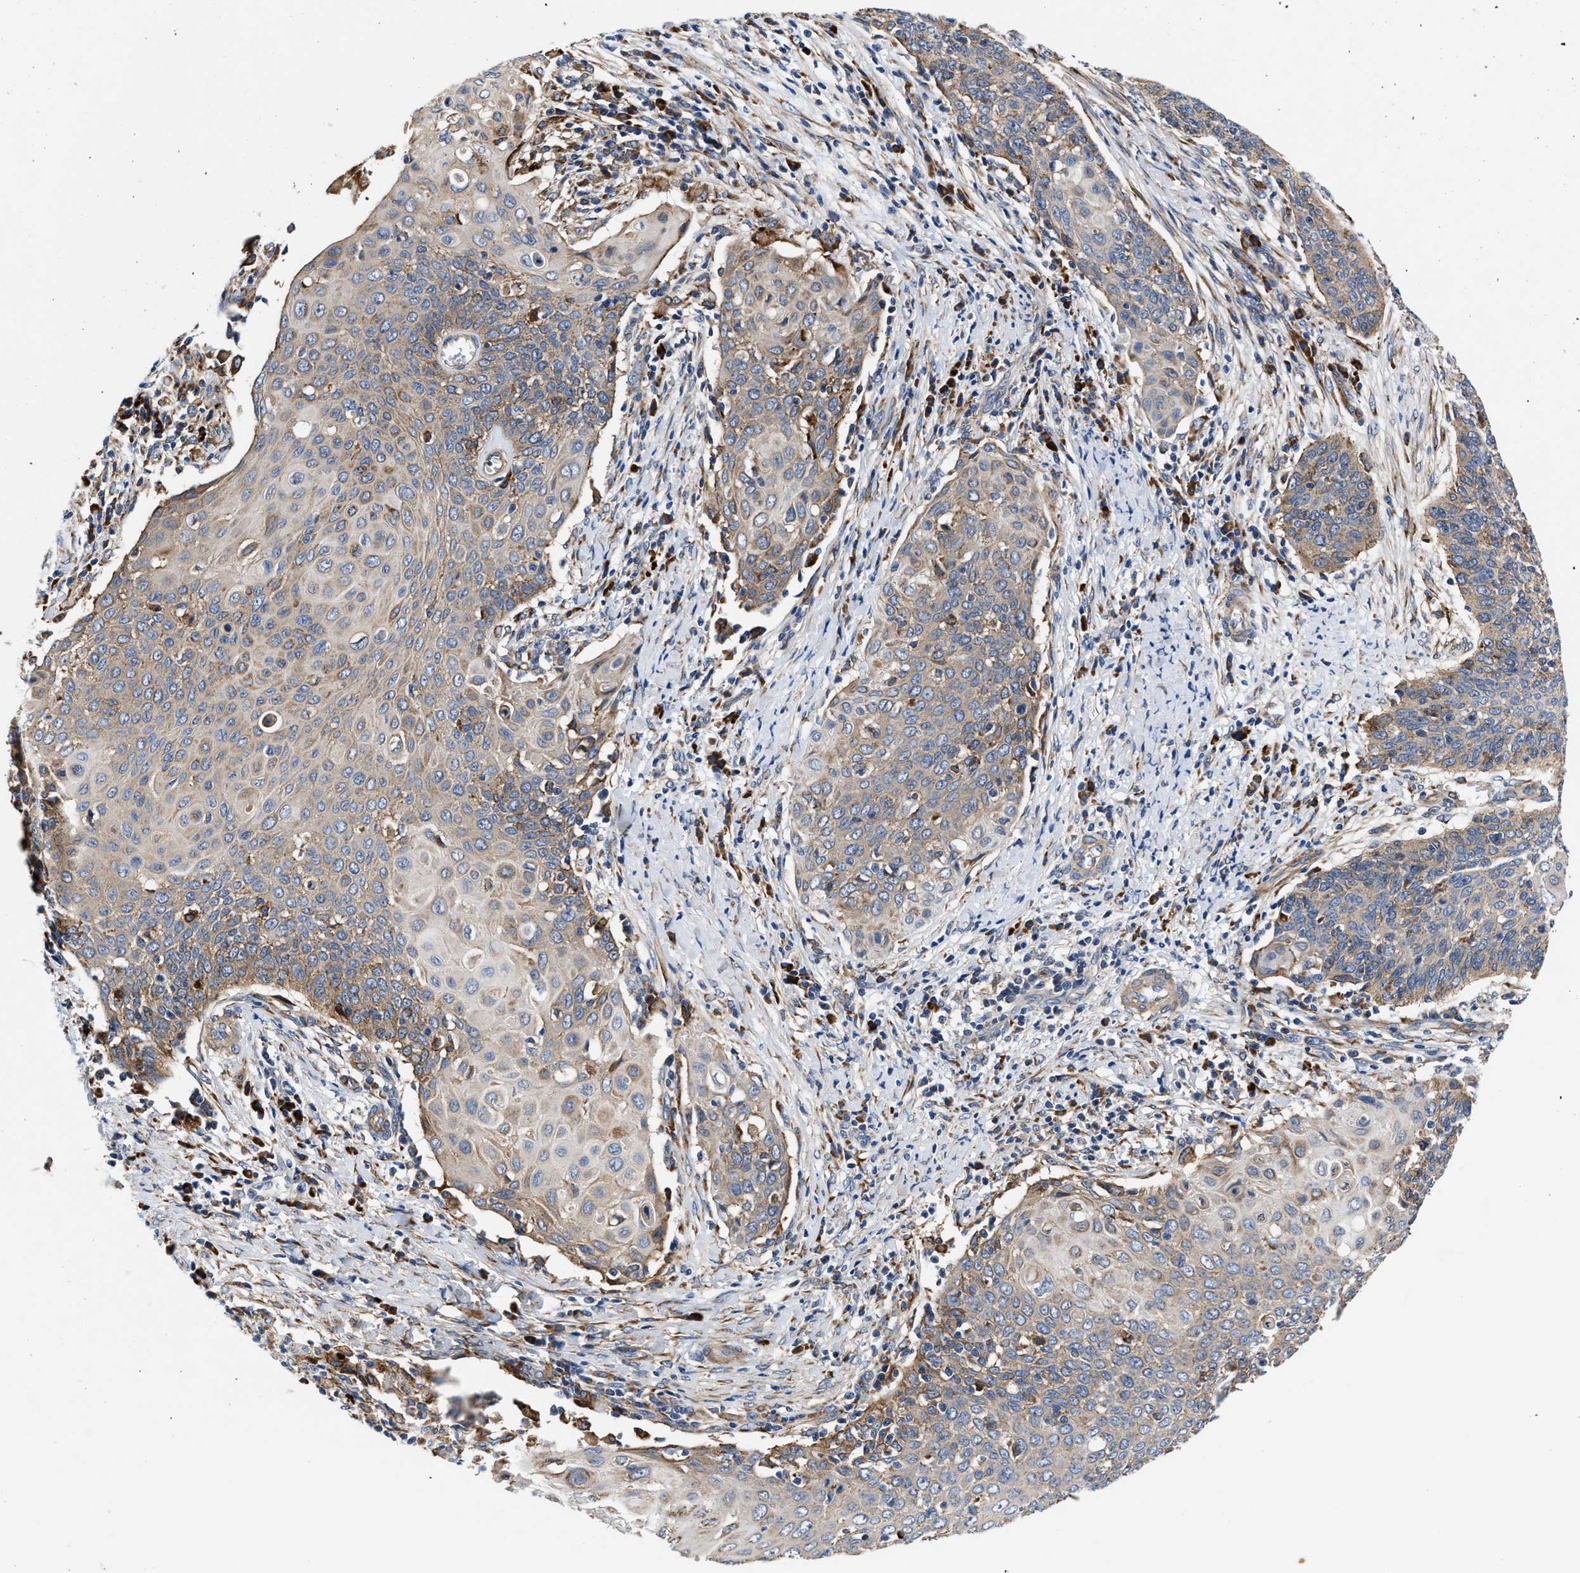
{"staining": {"intensity": "weak", "quantity": ">75%", "location": "cytoplasmic/membranous"}, "tissue": "cervical cancer", "cell_type": "Tumor cells", "image_type": "cancer", "snomed": [{"axis": "morphology", "description": "Squamous cell carcinoma, NOS"}, {"axis": "topography", "description": "Cervix"}], "caption": "Tumor cells reveal low levels of weak cytoplasmic/membranous expression in approximately >75% of cells in cervical cancer (squamous cell carcinoma).", "gene": "SLC12A2", "patient": {"sex": "female", "age": 39}}